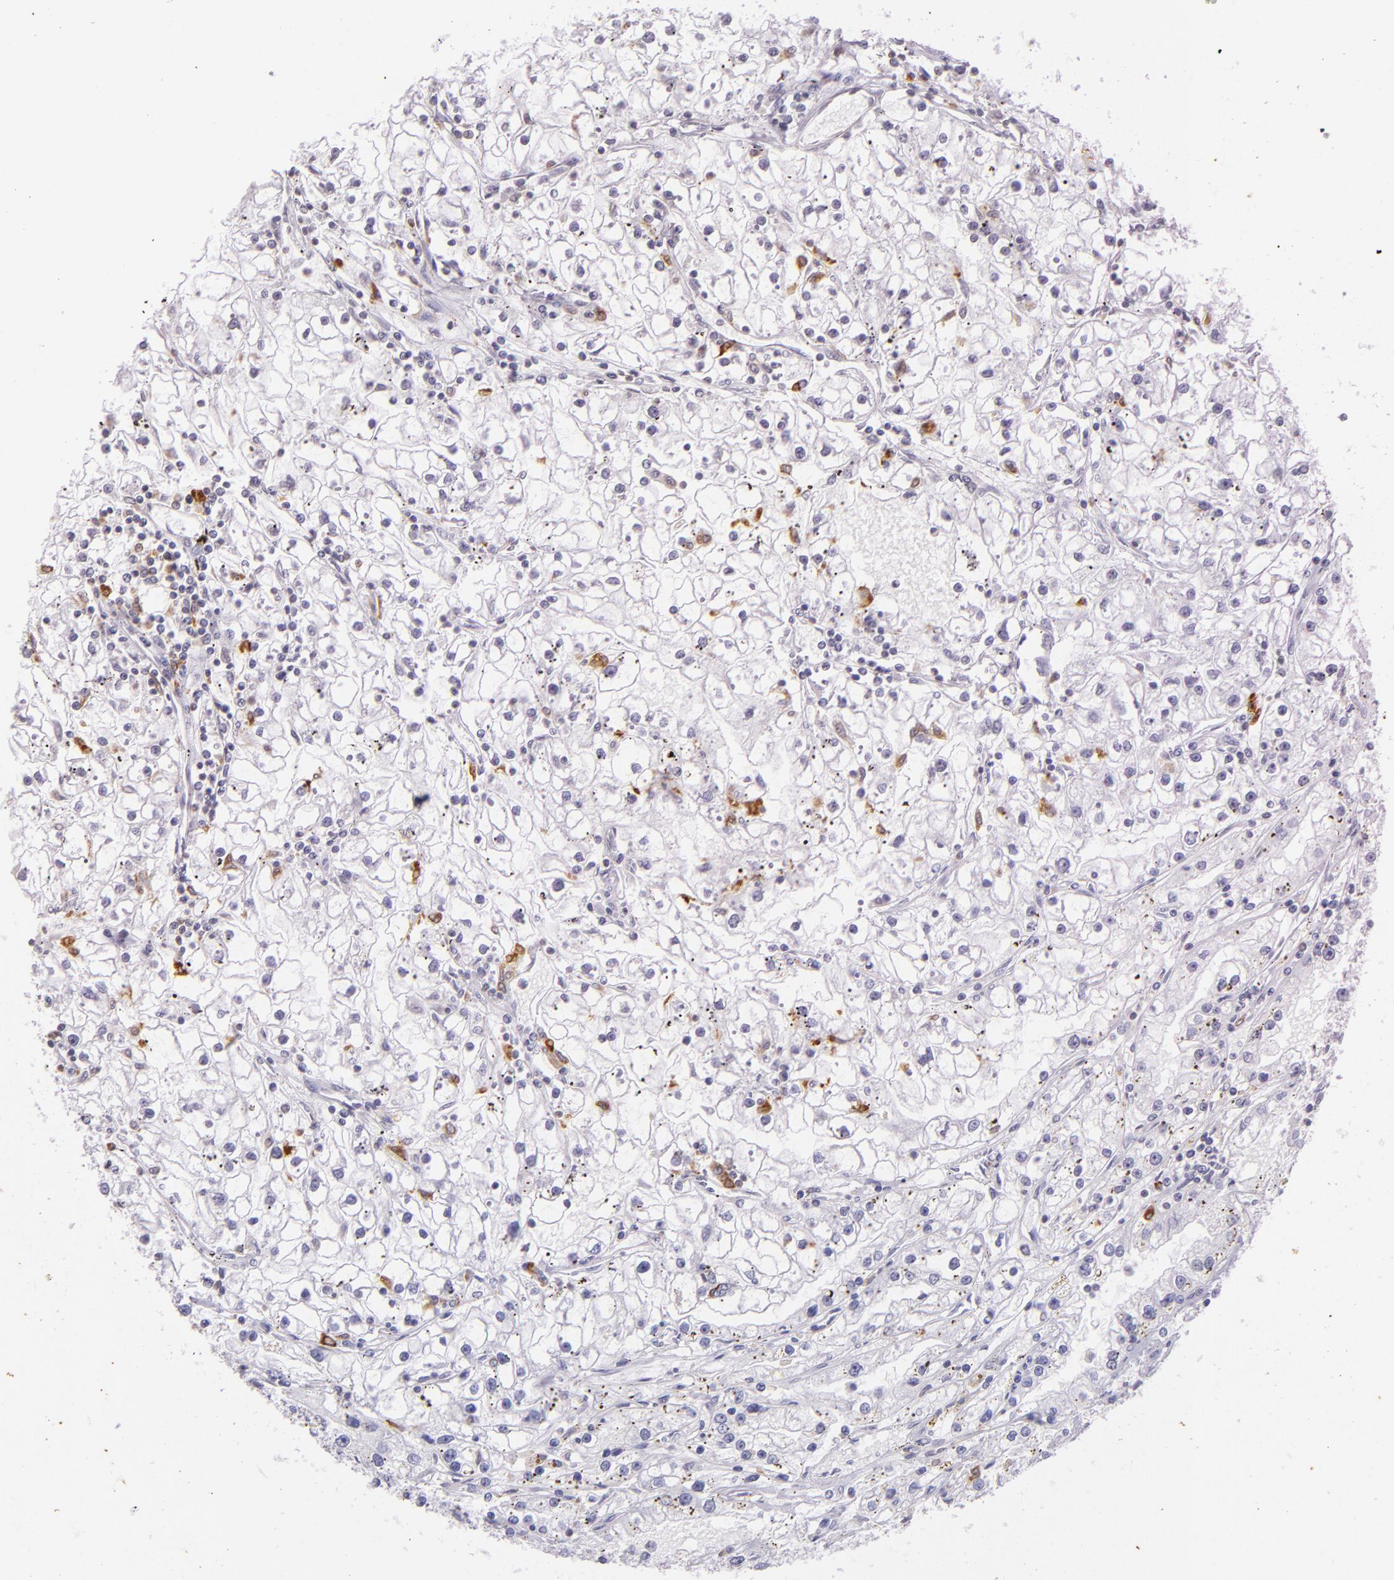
{"staining": {"intensity": "negative", "quantity": "none", "location": "none"}, "tissue": "renal cancer", "cell_type": "Tumor cells", "image_type": "cancer", "snomed": [{"axis": "morphology", "description": "Adenocarcinoma, NOS"}, {"axis": "topography", "description": "Kidney"}], "caption": "This image is of renal cancer (adenocarcinoma) stained with IHC to label a protein in brown with the nuclei are counter-stained blue. There is no expression in tumor cells. Nuclei are stained in blue.", "gene": "RTN1", "patient": {"sex": "male", "age": 56}}